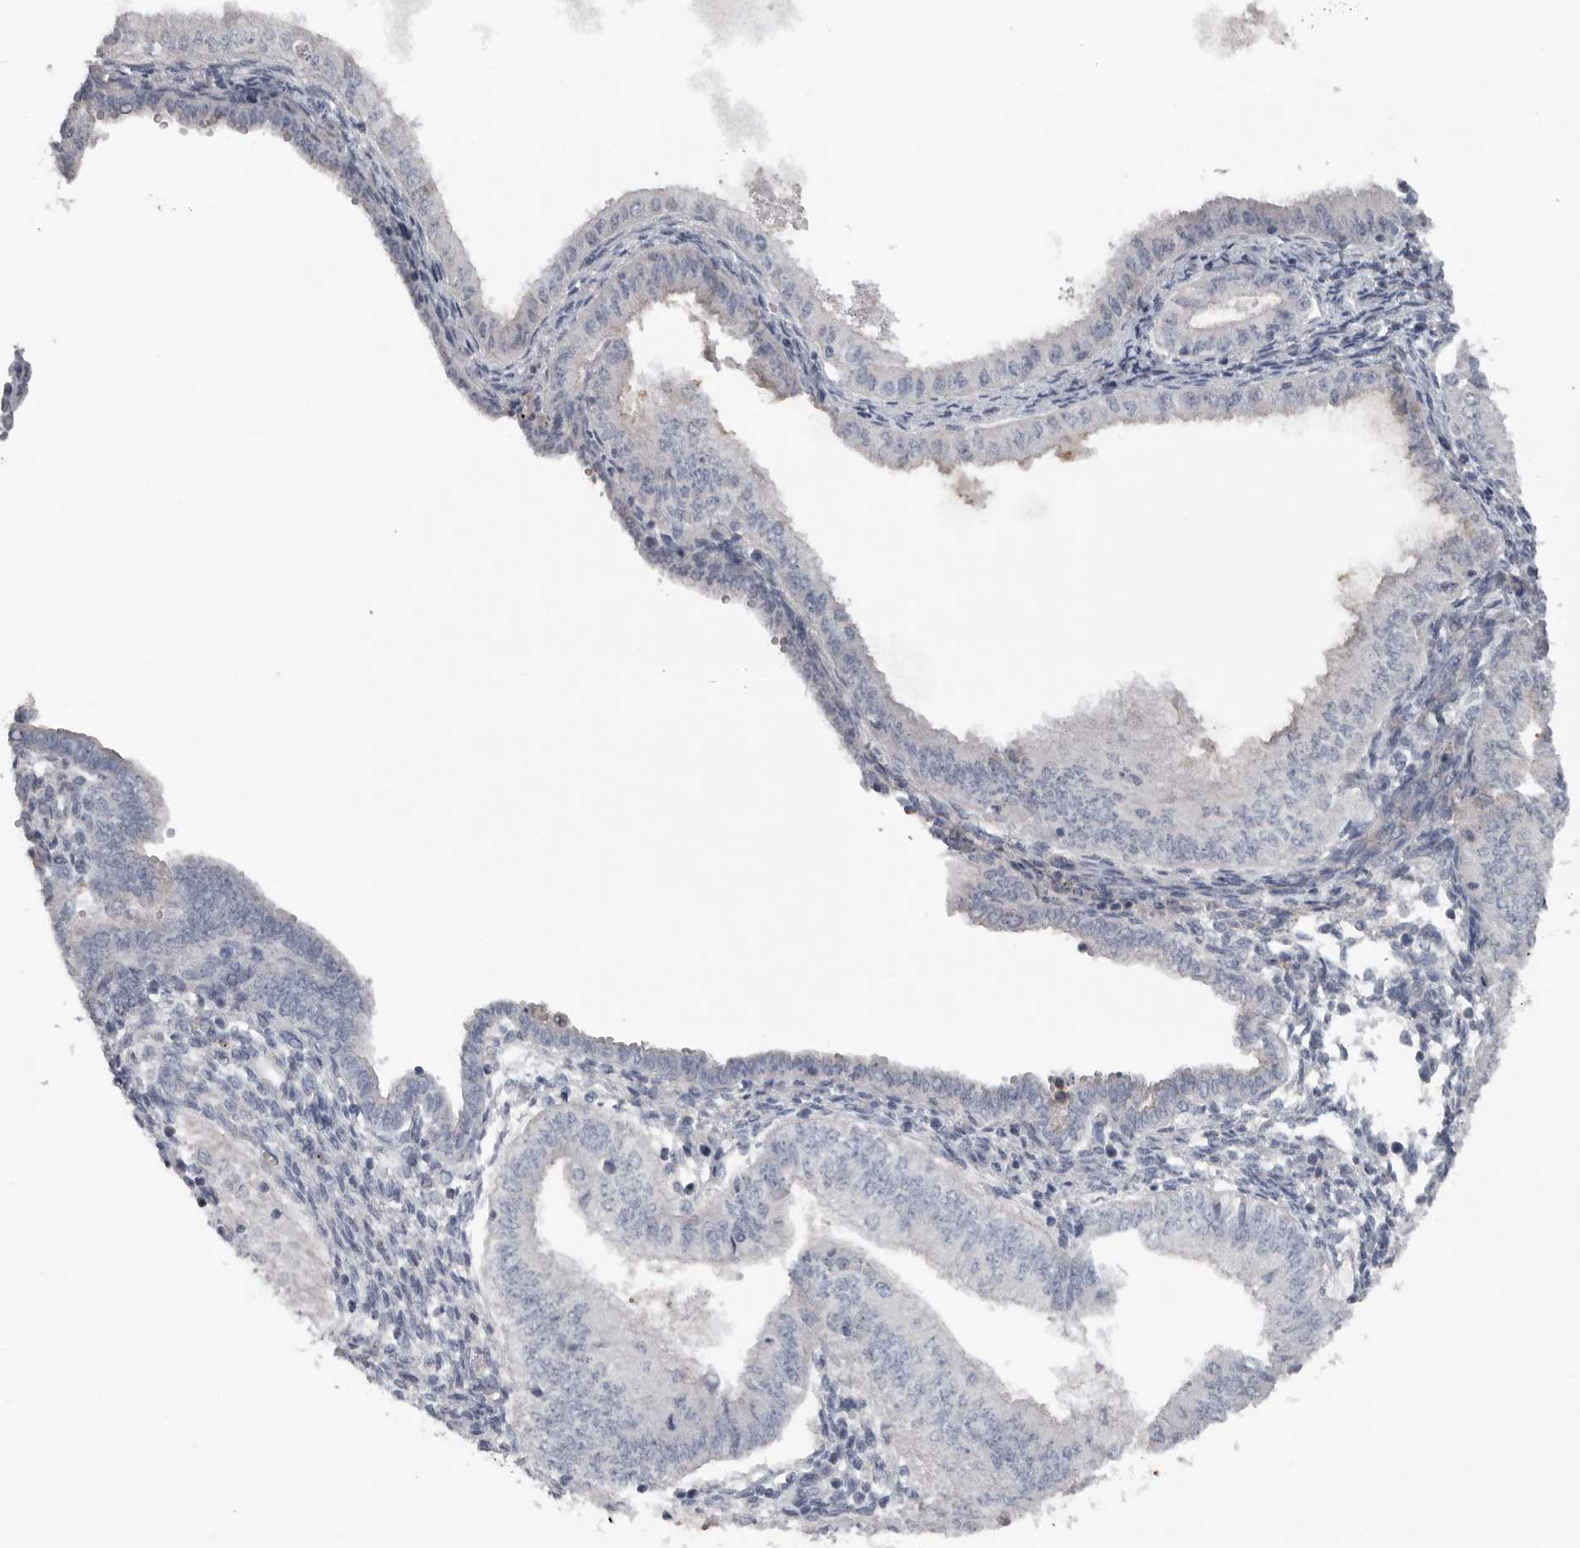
{"staining": {"intensity": "negative", "quantity": "none", "location": "none"}, "tissue": "endometrial cancer", "cell_type": "Tumor cells", "image_type": "cancer", "snomed": [{"axis": "morphology", "description": "Normal tissue, NOS"}, {"axis": "morphology", "description": "Adenocarcinoma, NOS"}, {"axis": "topography", "description": "Endometrium"}], "caption": "High magnification brightfield microscopy of endometrial adenocarcinoma stained with DAB (brown) and counterstained with hematoxylin (blue): tumor cells show no significant expression. Nuclei are stained in blue.", "gene": "FABP7", "patient": {"sex": "female", "age": 53}}